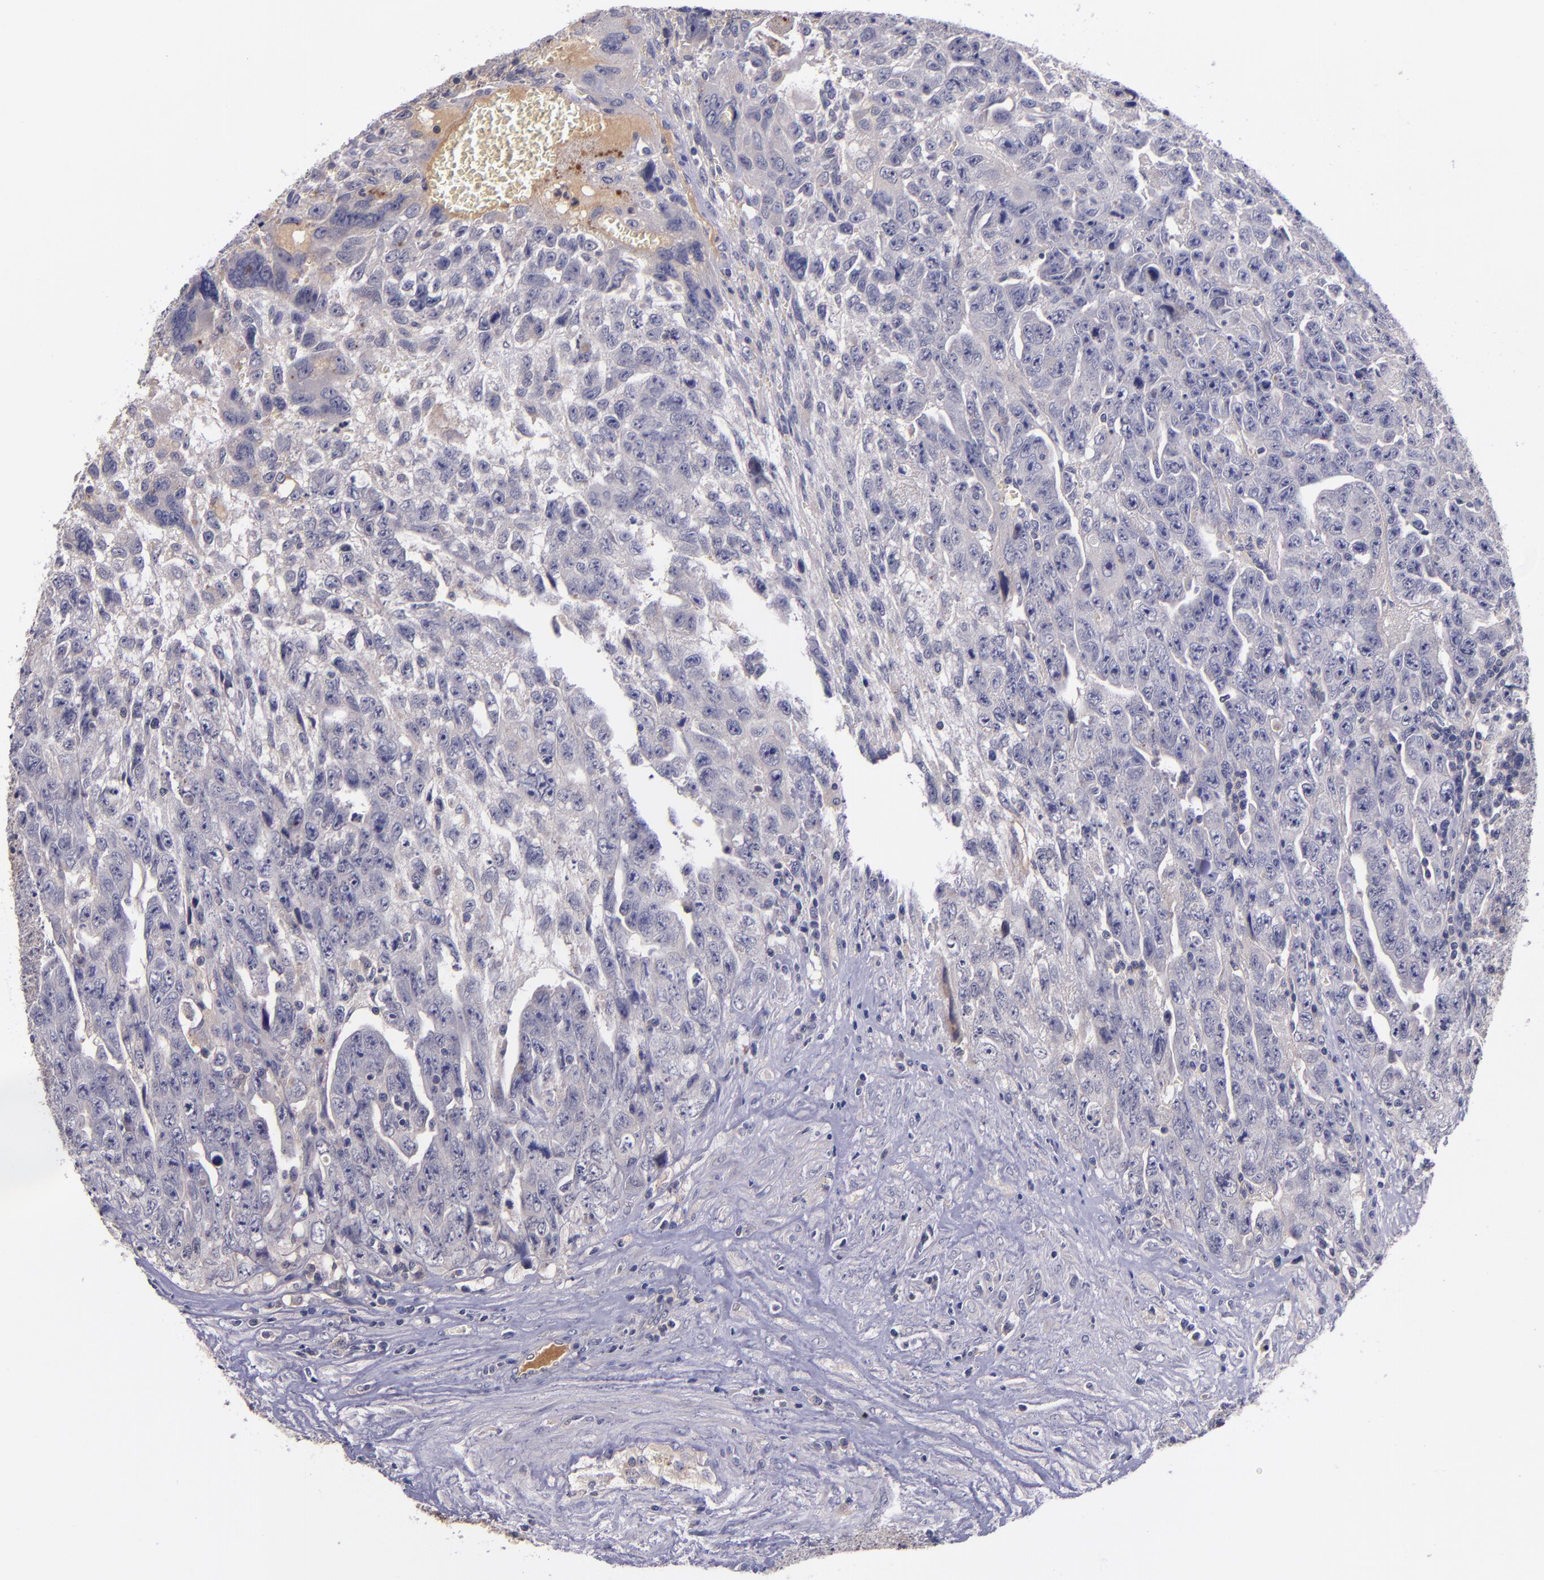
{"staining": {"intensity": "weak", "quantity": "<25%", "location": "cytoplasmic/membranous"}, "tissue": "testis cancer", "cell_type": "Tumor cells", "image_type": "cancer", "snomed": [{"axis": "morphology", "description": "Carcinoma, Embryonal, NOS"}, {"axis": "topography", "description": "Testis"}], "caption": "Tumor cells show no significant staining in testis cancer (embryonal carcinoma).", "gene": "RBP4", "patient": {"sex": "male", "age": 28}}